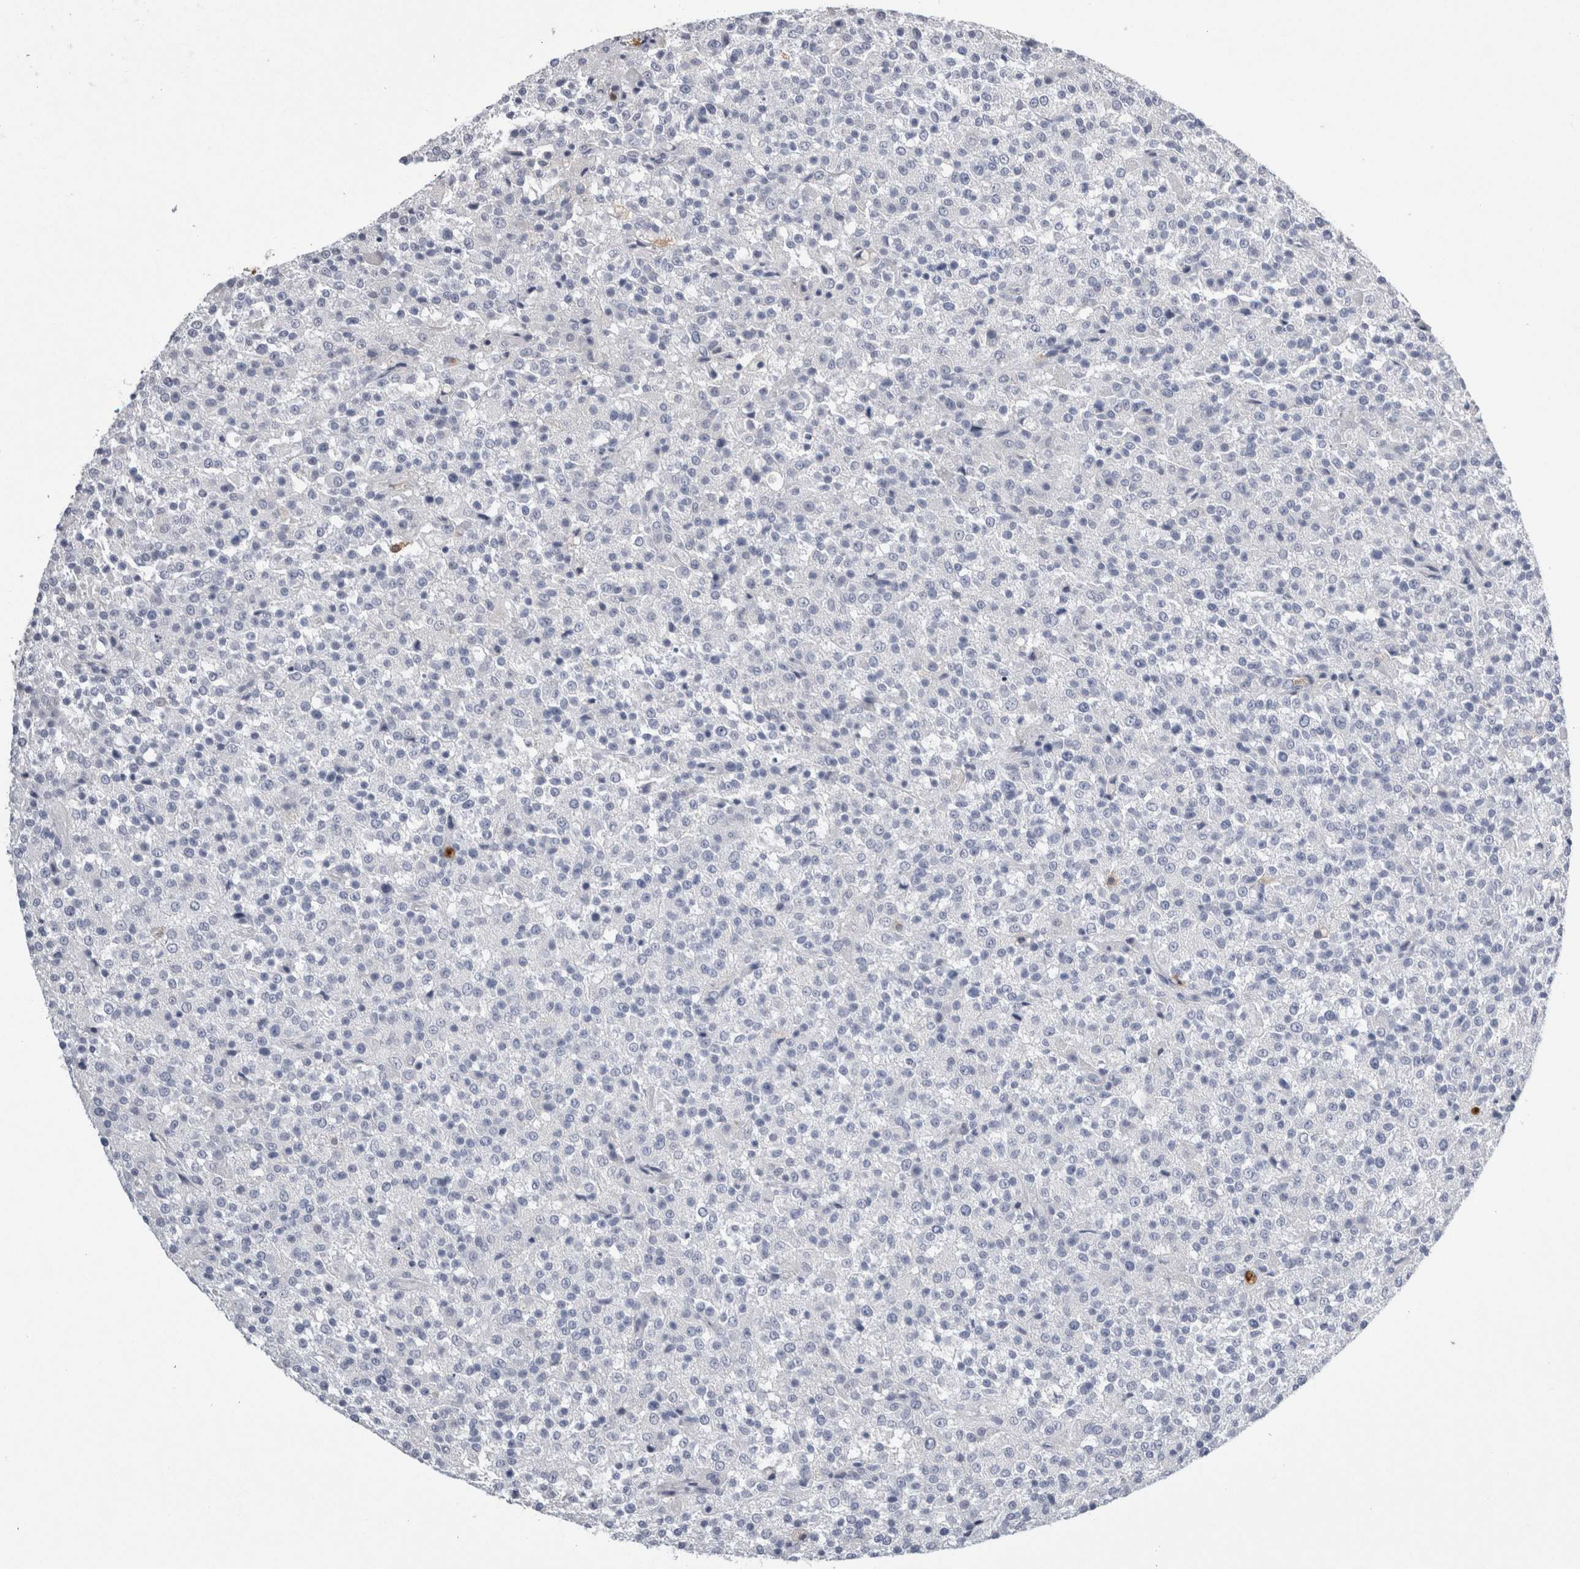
{"staining": {"intensity": "negative", "quantity": "none", "location": "none"}, "tissue": "testis cancer", "cell_type": "Tumor cells", "image_type": "cancer", "snomed": [{"axis": "morphology", "description": "Seminoma, NOS"}, {"axis": "topography", "description": "Testis"}], "caption": "Immunohistochemical staining of human seminoma (testis) reveals no significant staining in tumor cells.", "gene": "S100A12", "patient": {"sex": "male", "age": 59}}